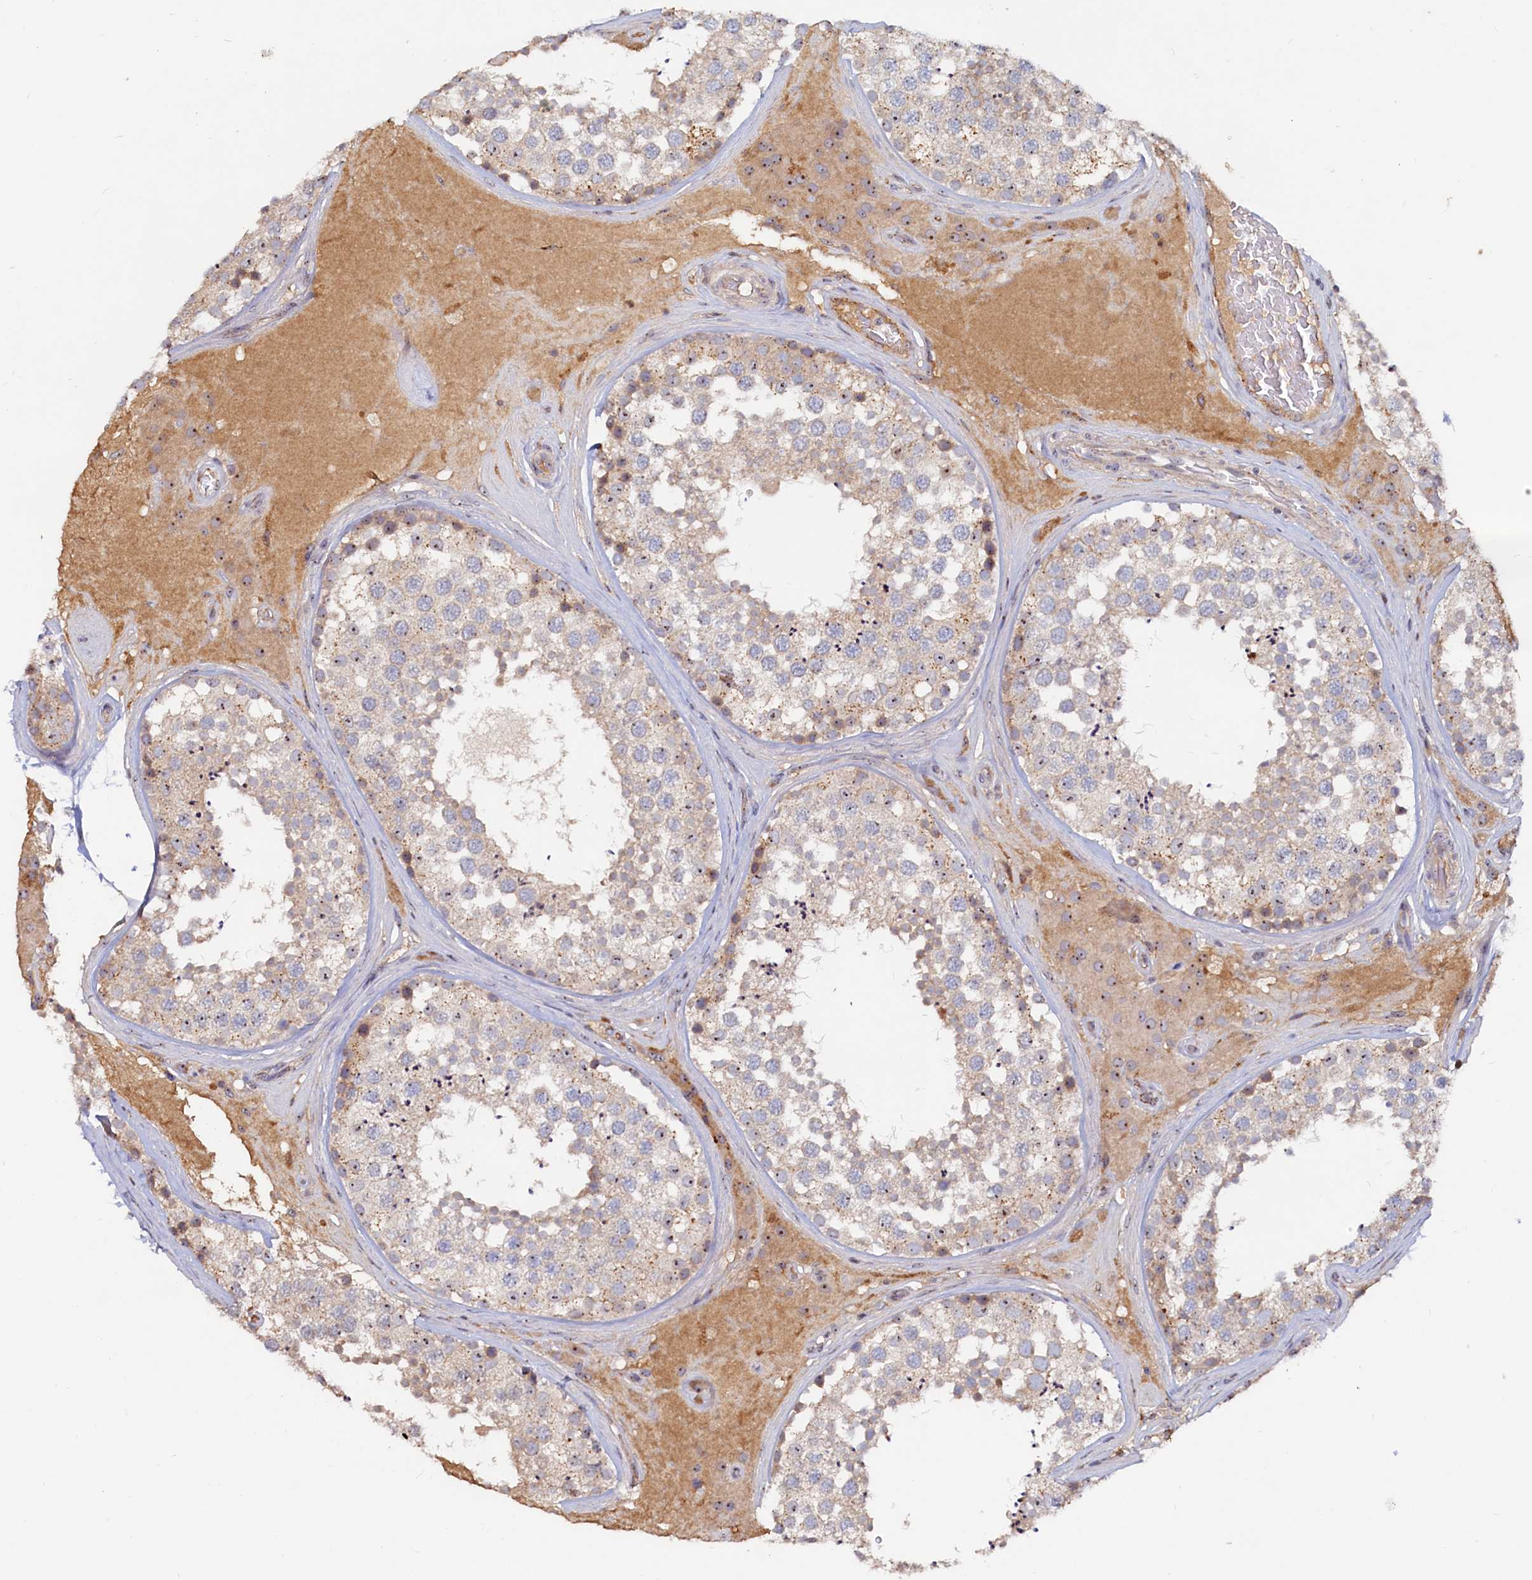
{"staining": {"intensity": "weak", "quantity": "25%-75%", "location": "cytoplasmic/membranous,nuclear"}, "tissue": "testis", "cell_type": "Cells in seminiferous ducts", "image_type": "normal", "snomed": [{"axis": "morphology", "description": "Normal tissue, NOS"}, {"axis": "topography", "description": "Testis"}], "caption": "Weak cytoplasmic/membranous,nuclear positivity for a protein is appreciated in about 25%-75% of cells in seminiferous ducts of unremarkable testis using immunohistochemistry.", "gene": "RGS7BP", "patient": {"sex": "male", "age": 46}}